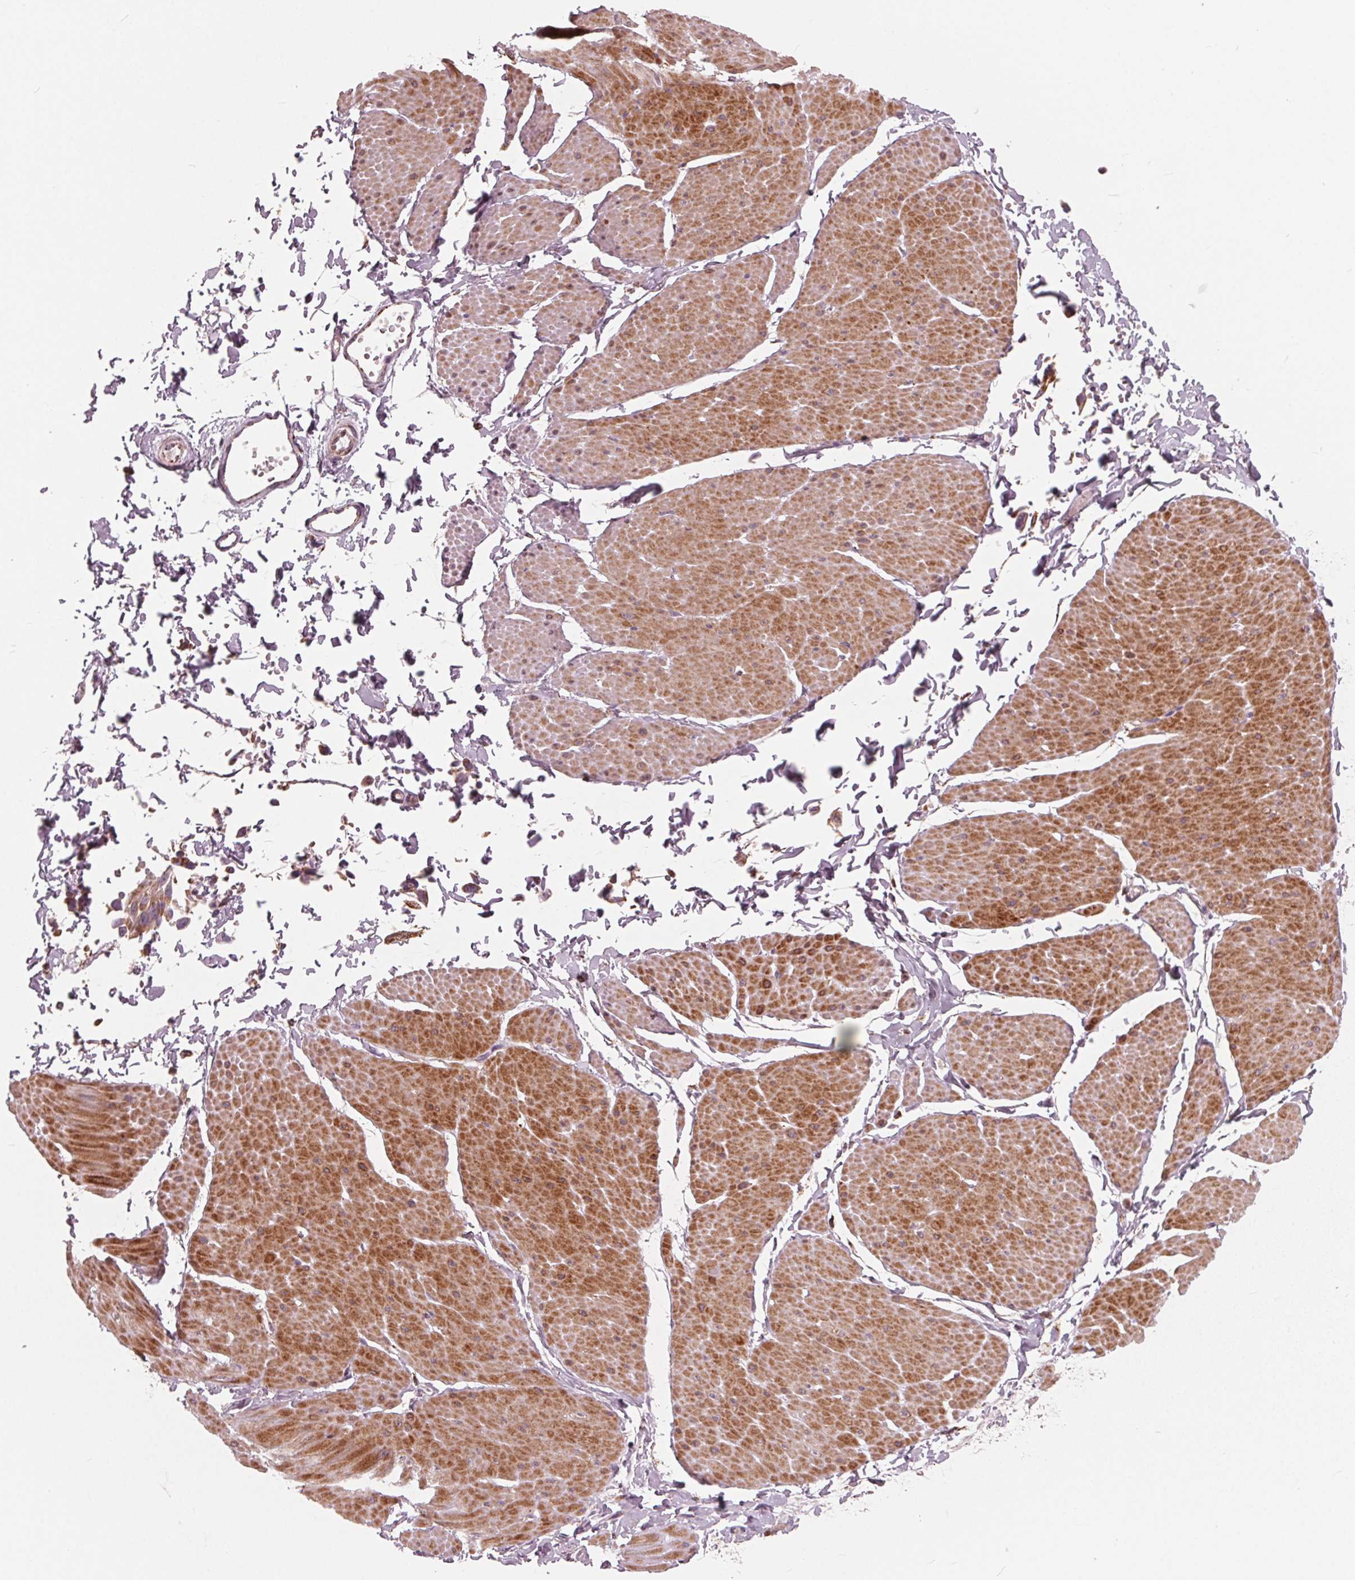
{"staining": {"intensity": "negative", "quantity": "none", "location": "none"}, "tissue": "adipose tissue", "cell_type": "Adipocytes", "image_type": "normal", "snomed": [{"axis": "morphology", "description": "Normal tissue, NOS"}, {"axis": "topography", "description": "Smooth muscle"}, {"axis": "topography", "description": "Peripheral nerve tissue"}], "caption": "Immunohistochemistry image of normal adipose tissue: adipose tissue stained with DAB shows no significant protein positivity in adipocytes.", "gene": "DCAF4L2", "patient": {"sex": "male", "age": 58}}